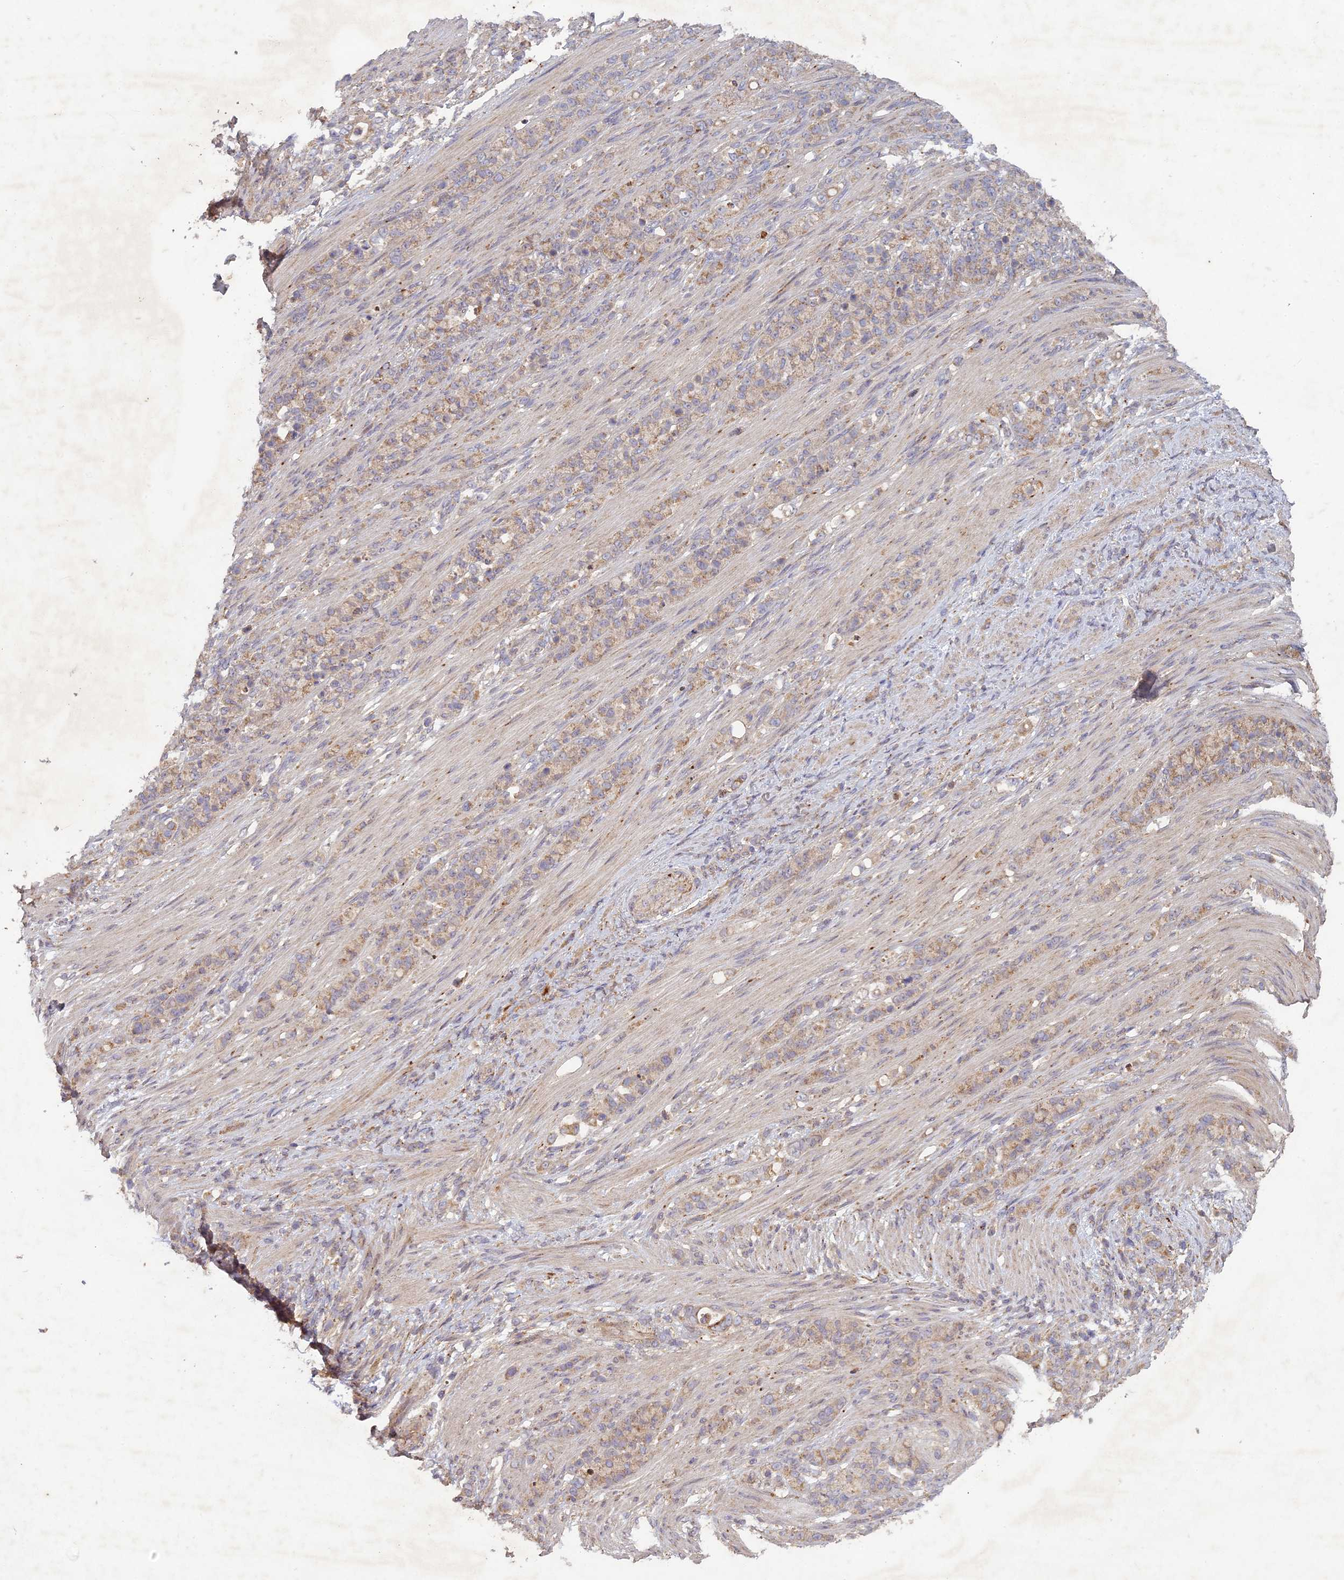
{"staining": {"intensity": "moderate", "quantity": ">75%", "location": "cytoplasmic/membranous"}, "tissue": "stomach cancer", "cell_type": "Tumor cells", "image_type": "cancer", "snomed": [{"axis": "morphology", "description": "Adenocarcinoma, NOS"}, {"axis": "topography", "description": "Stomach"}], "caption": "A medium amount of moderate cytoplasmic/membranous positivity is identified in about >75% of tumor cells in stomach adenocarcinoma tissue.", "gene": "TCF25", "patient": {"sex": "female", "age": 79}}